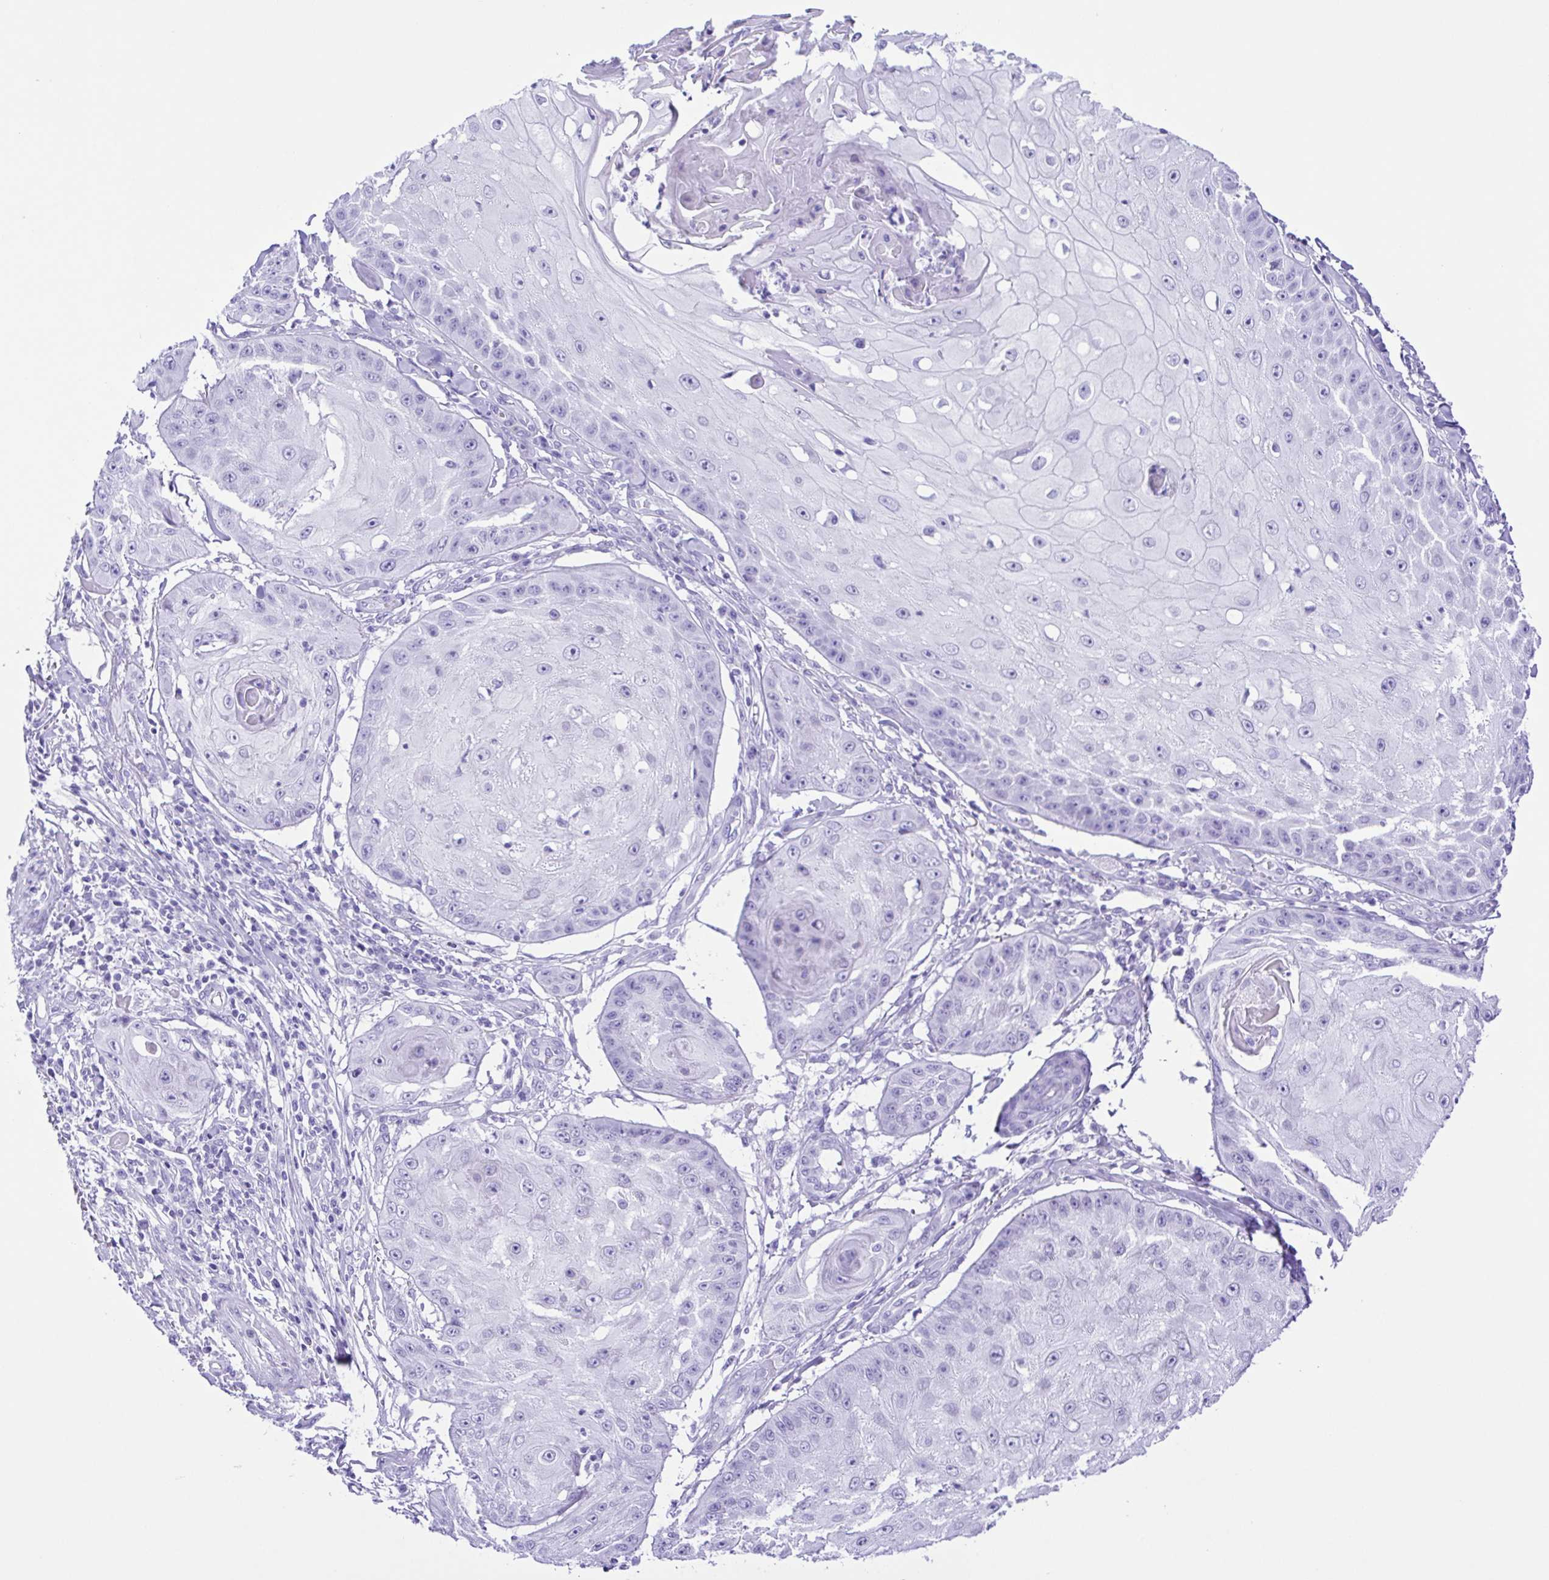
{"staining": {"intensity": "negative", "quantity": "none", "location": "none"}, "tissue": "skin cancer", "cell_type": "Tumor cells", "image_type": "cancer", "snomed": [{"axis": "morphology", "description": "Squamous cell carcinoma, NOS"}, {"axis": "topography", "description": "Skin"}], "caption": "This is a histopathology image of IHC staining of skin cancer, which shows no expression in tumor cells.", "gene": "ERP27", "patient": {"sex": "male", "age": 70}}